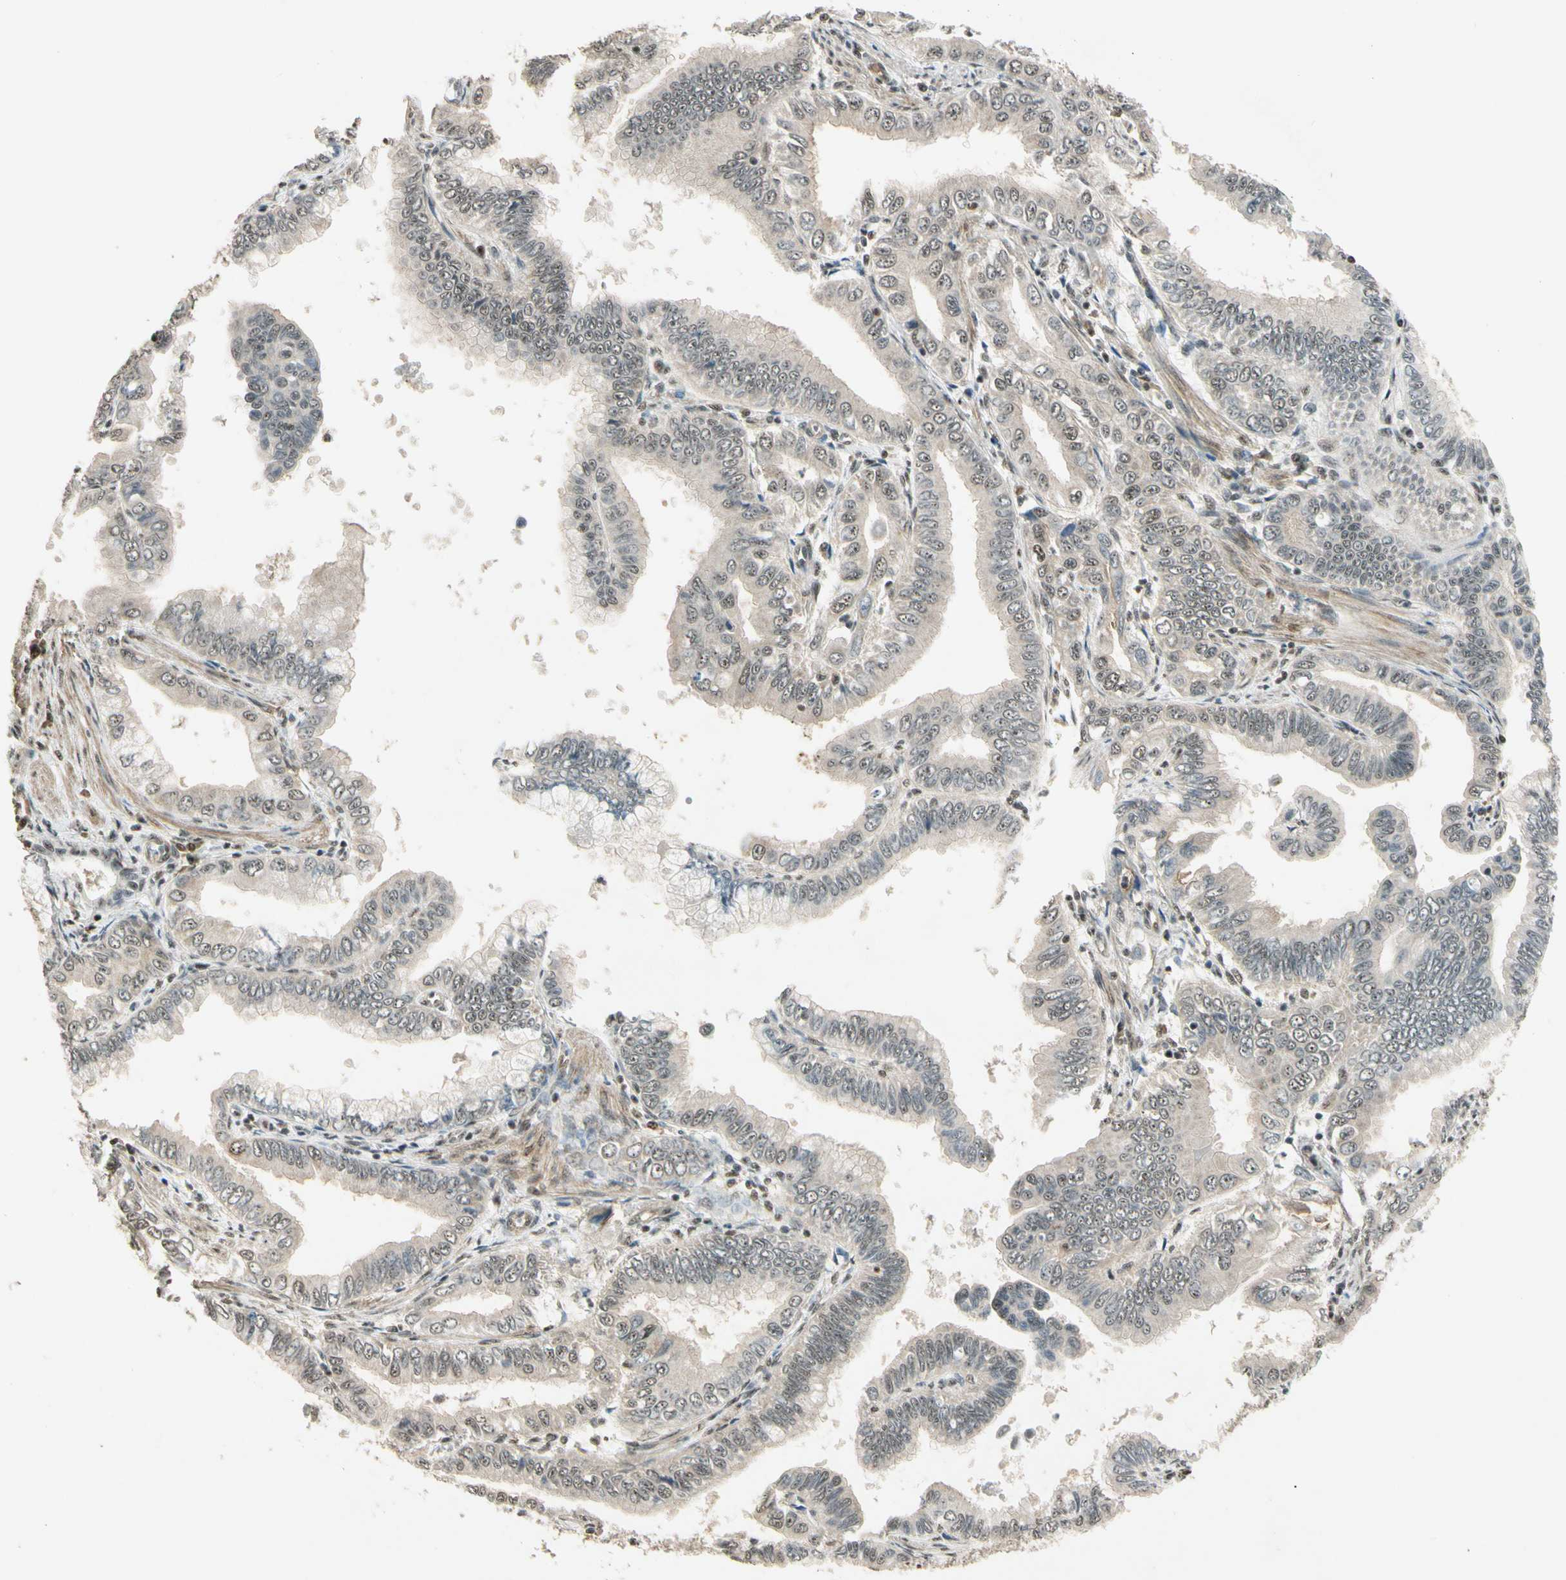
{"staining": {"intensity": "weak", "quantity": ">75%", "location": "cytoplasmic/membranous"}, "tissue": "pancreatic cancer", "cell_type": "Tumor cells", "image_type": "cancer", "snomed": [{"axis": "morphology", "description": "Normal tissue, NOS"}, {"axis": "topography", "description": "Lymph node"}], "caption": "IHC photomicrograph of neoplastic tissue: pancreatic cancer stained using IHC displays low levels of weak protein expression localized specifically in the cytoplasmic/membranous of tumor cells, appearing as a cytoplasmic/membranous brown color.", "gene": "MCPH1", "patient": {"sex": "male", "age": 50}}